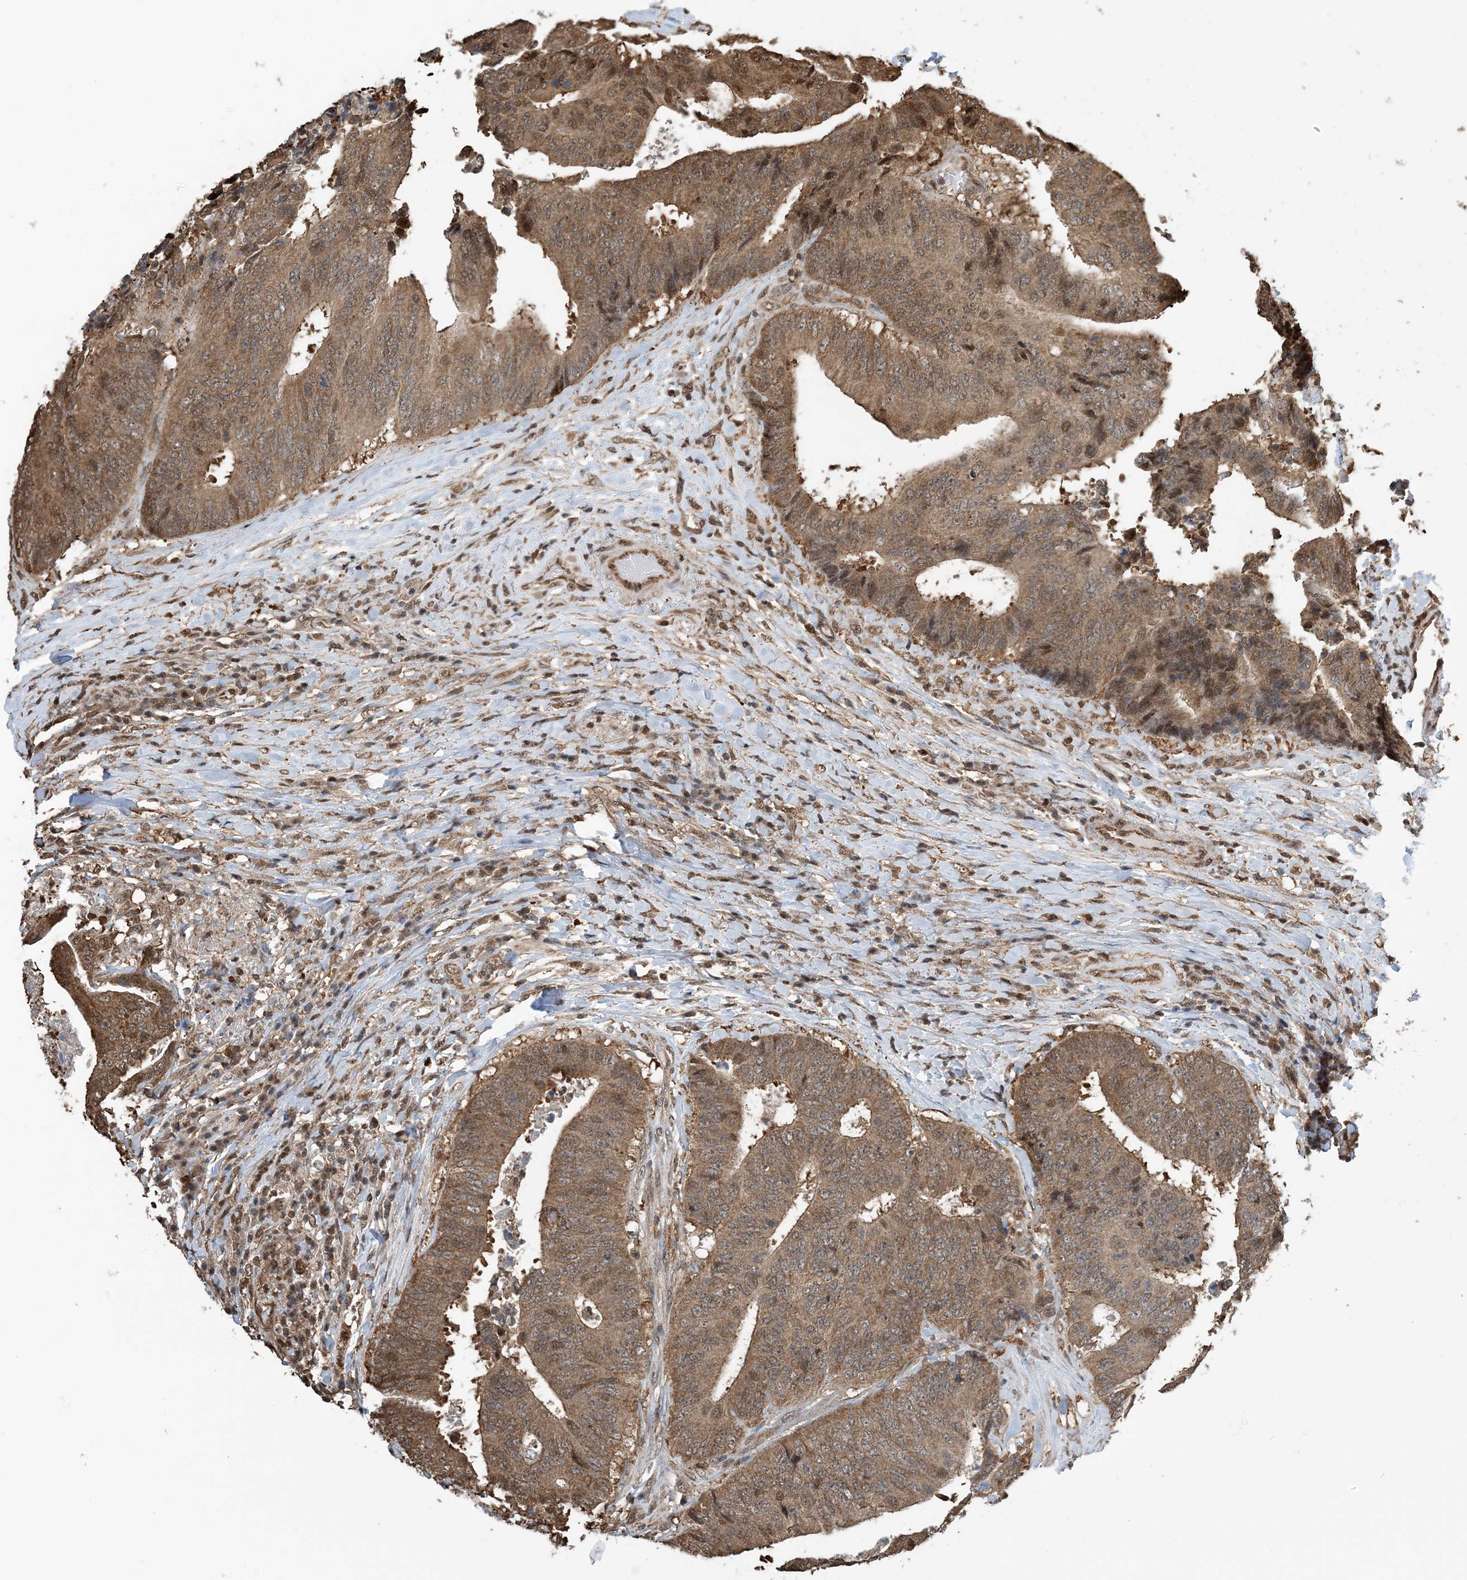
{"staining": {"intensity": "moderate", "quantity": ">75%", "location": "cytoplasmic/membranous,nuclear"}, "tissue": "colorectal cancer", "cell_type": "Tumor cells", "image_type": "cancer", "snomed": [{"axis": "morphology", "description": "Adenocarcinoma, NOS"}, {"axis": "topography", "description": "Rectum"}], "caption": "A high-resolution photomicrograph shows immunohistochemistry staining of colorectal adenocarcinoma, which shows moderate cytoplasmic/membranous and nuclear staining in approximately >75% of tumor cells.", "gene": "HSPA1A", "patient": {"sex": "male", "age": 72}}